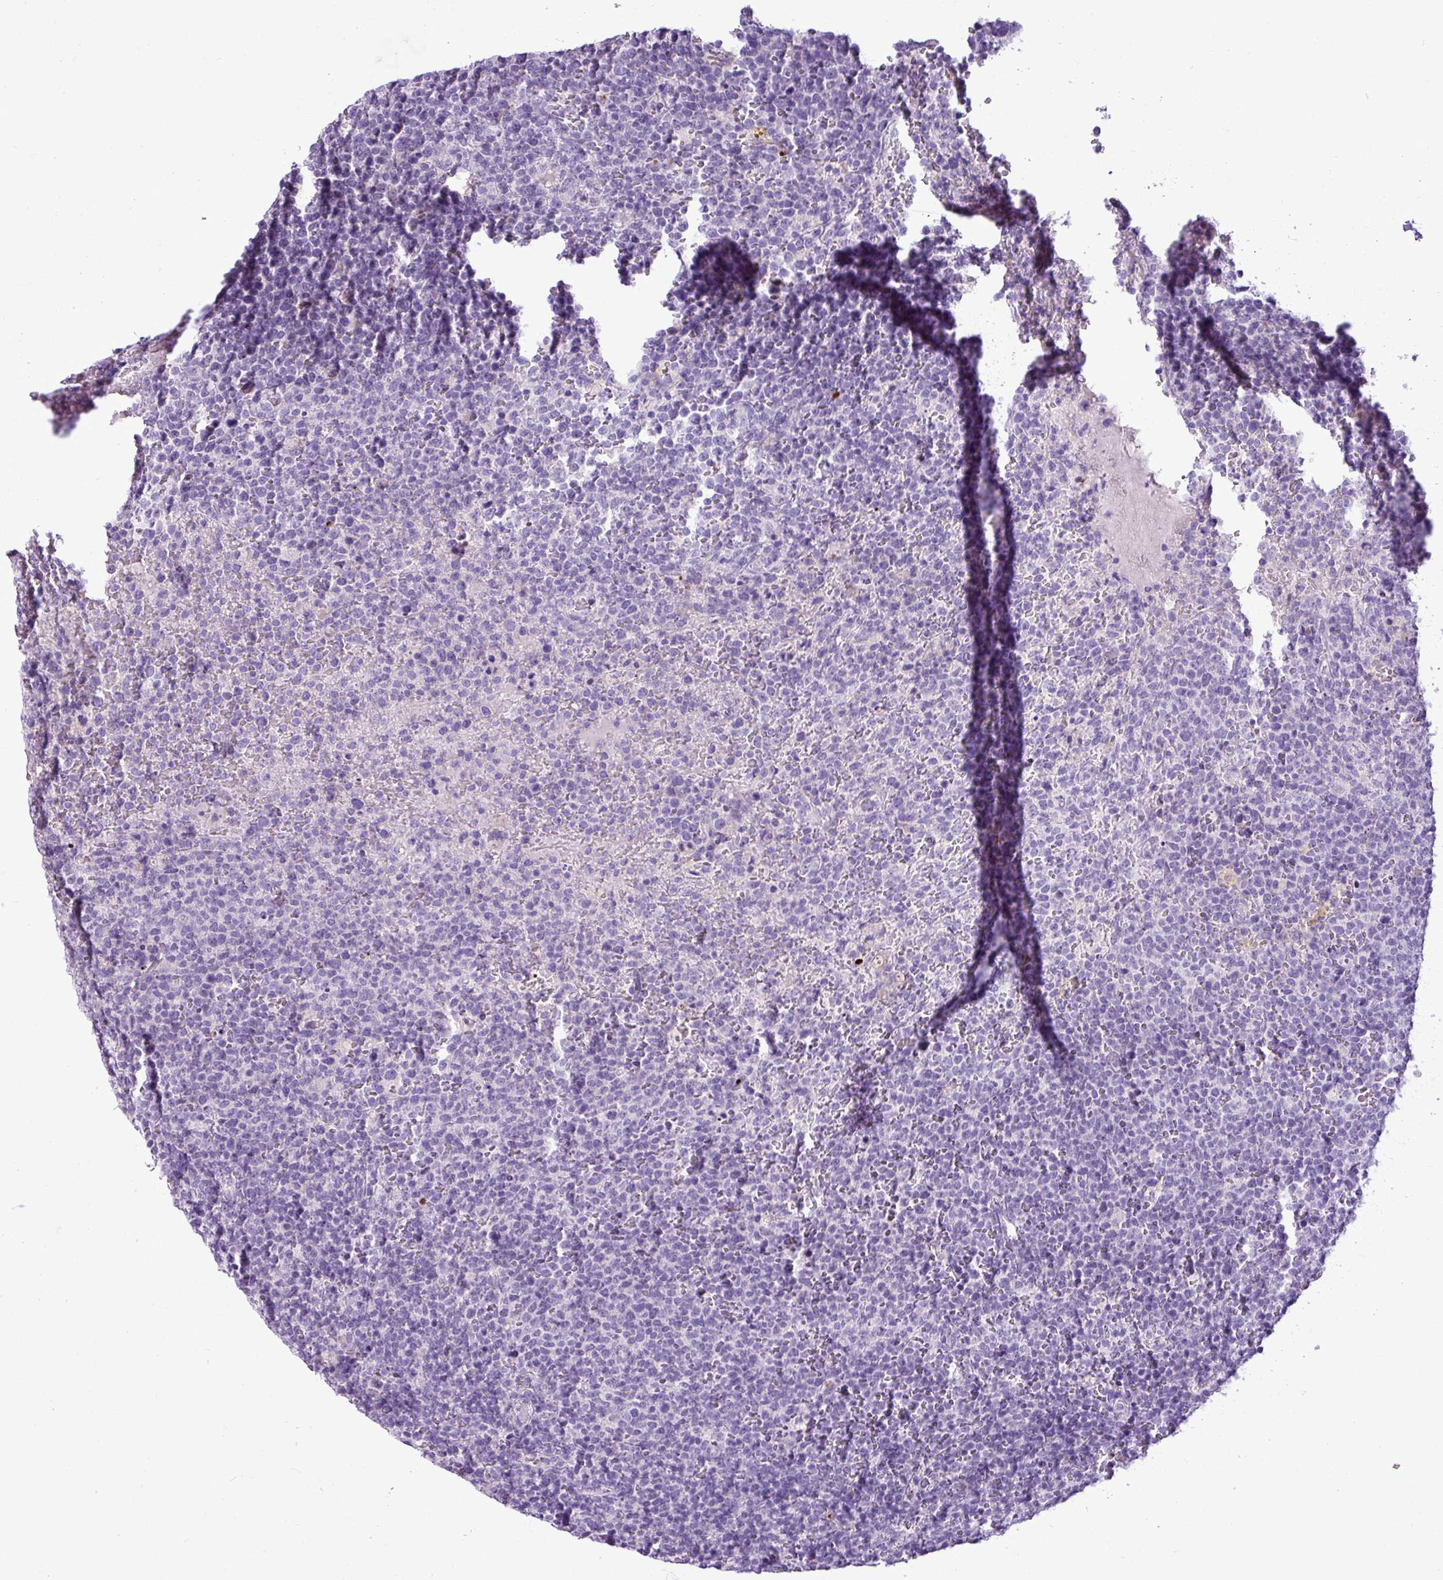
{"staining": {"intensity": "negative", "quantity": "none", "location": "none"}, "tissue": "lymphoma", "cell_type": "Tumor cells", "image_type": "cancer", "snomed": [{"axis": "morphology", "description": "Malignant lymphoma, non-Hodgkin's type, High grade"}, {"axis": "topography", "description": "Lymph node"}], "caption": "This is an immunohistochemistry (IHC) image of high-grade malignant lymphoma, non-Hodgkin's type. There is no expression in tumor cells.", "gene": "IL17A", "patient": {"sex": "male", "age": 61}}